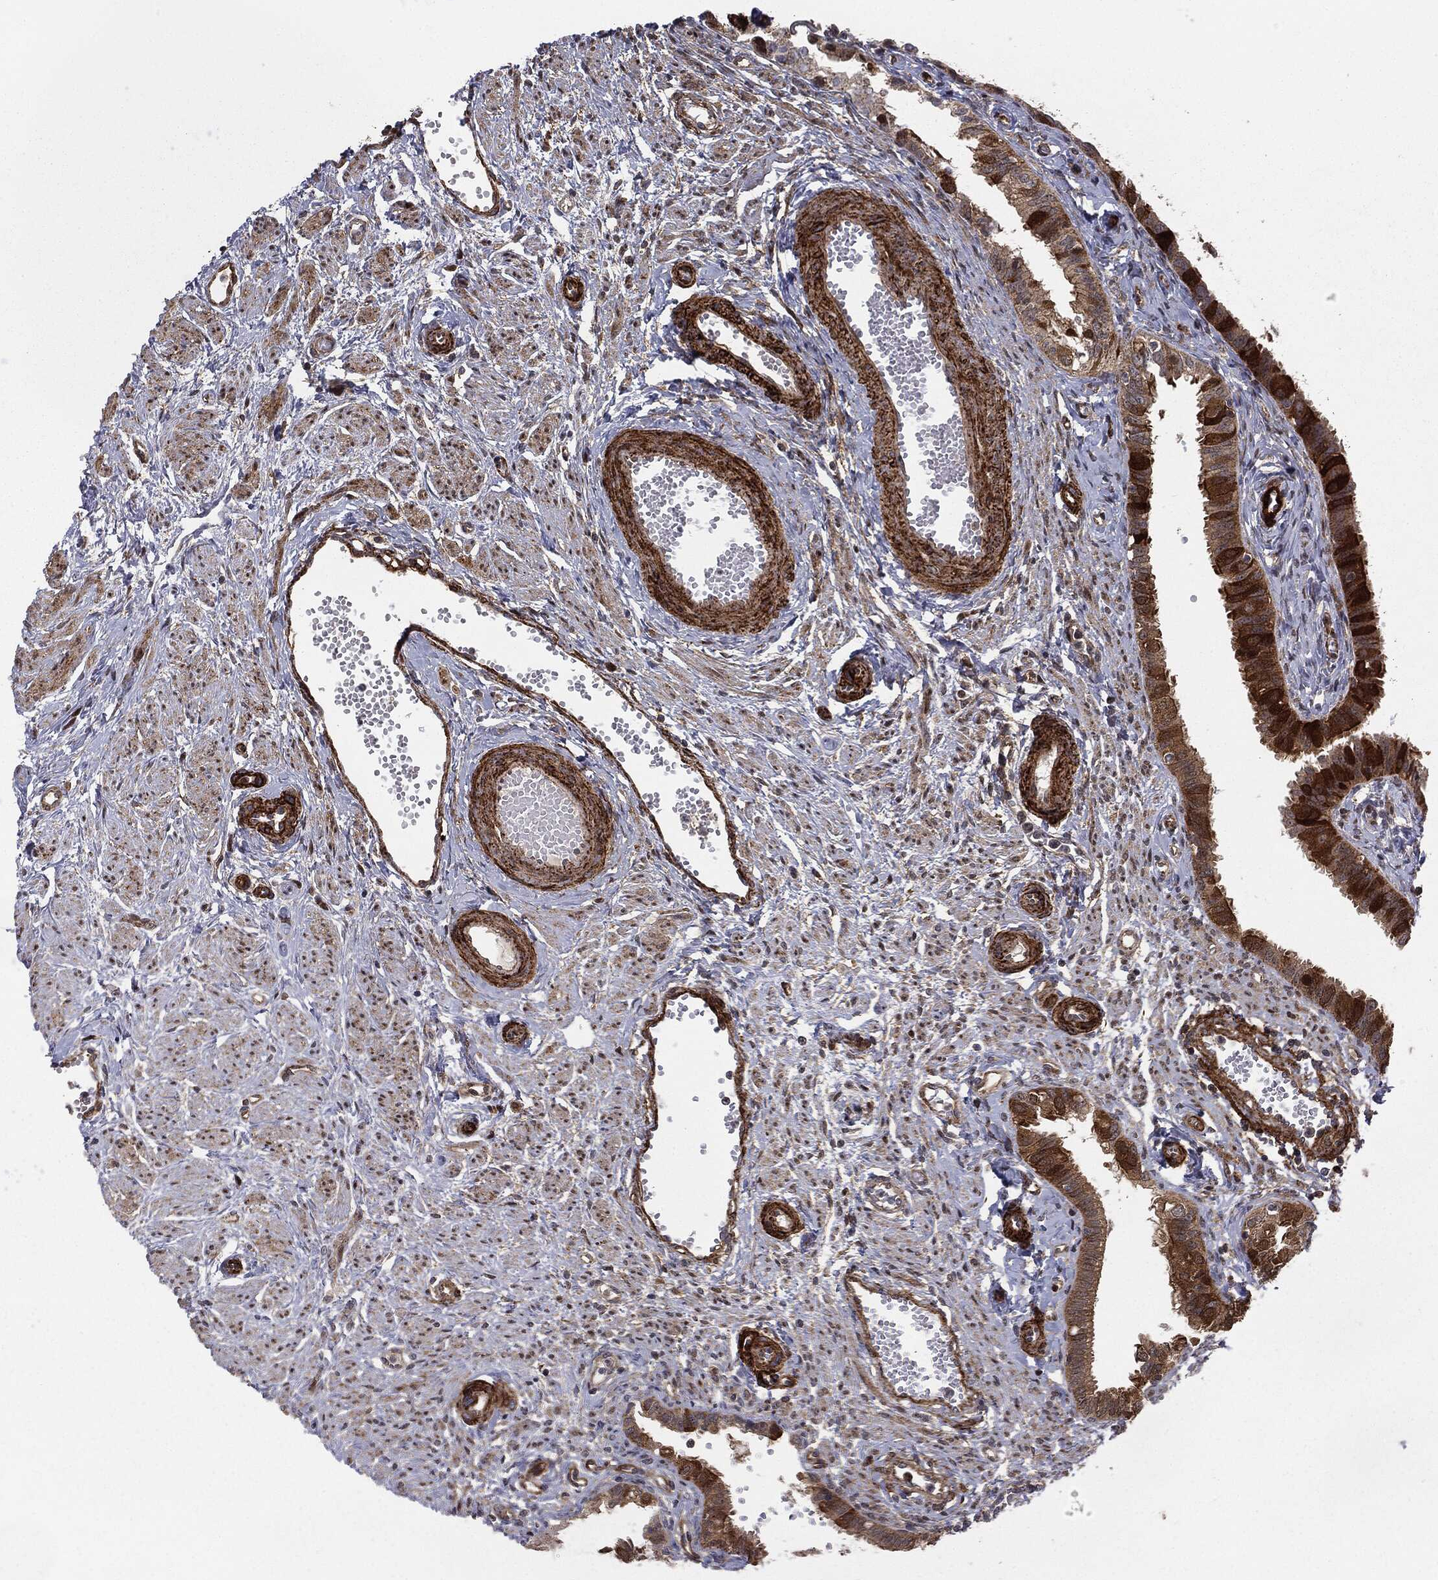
{"staining": {"intensity": "strong", "quantity": ">75%", "location": "cytoplasmic/membranous"}, "tissue": "fallopian tube", "cell_type": "Glandular cells", "image_type": "normal", "snomed": [{"axis": "morphology", "description": "Normal tissue, NOS"}, {"axis": "topography", "description": "Fallopian tube"}, {"axis": "topography", "description": "Ovary"}], "caption": "Protein analysis of unremarkable fallopian tube exhibits strong cytoplasmic/membranous expression in approximately >75% of glandular cells.", "gene": "PTEN", "patient": {"sex": "female", "age": 49}}